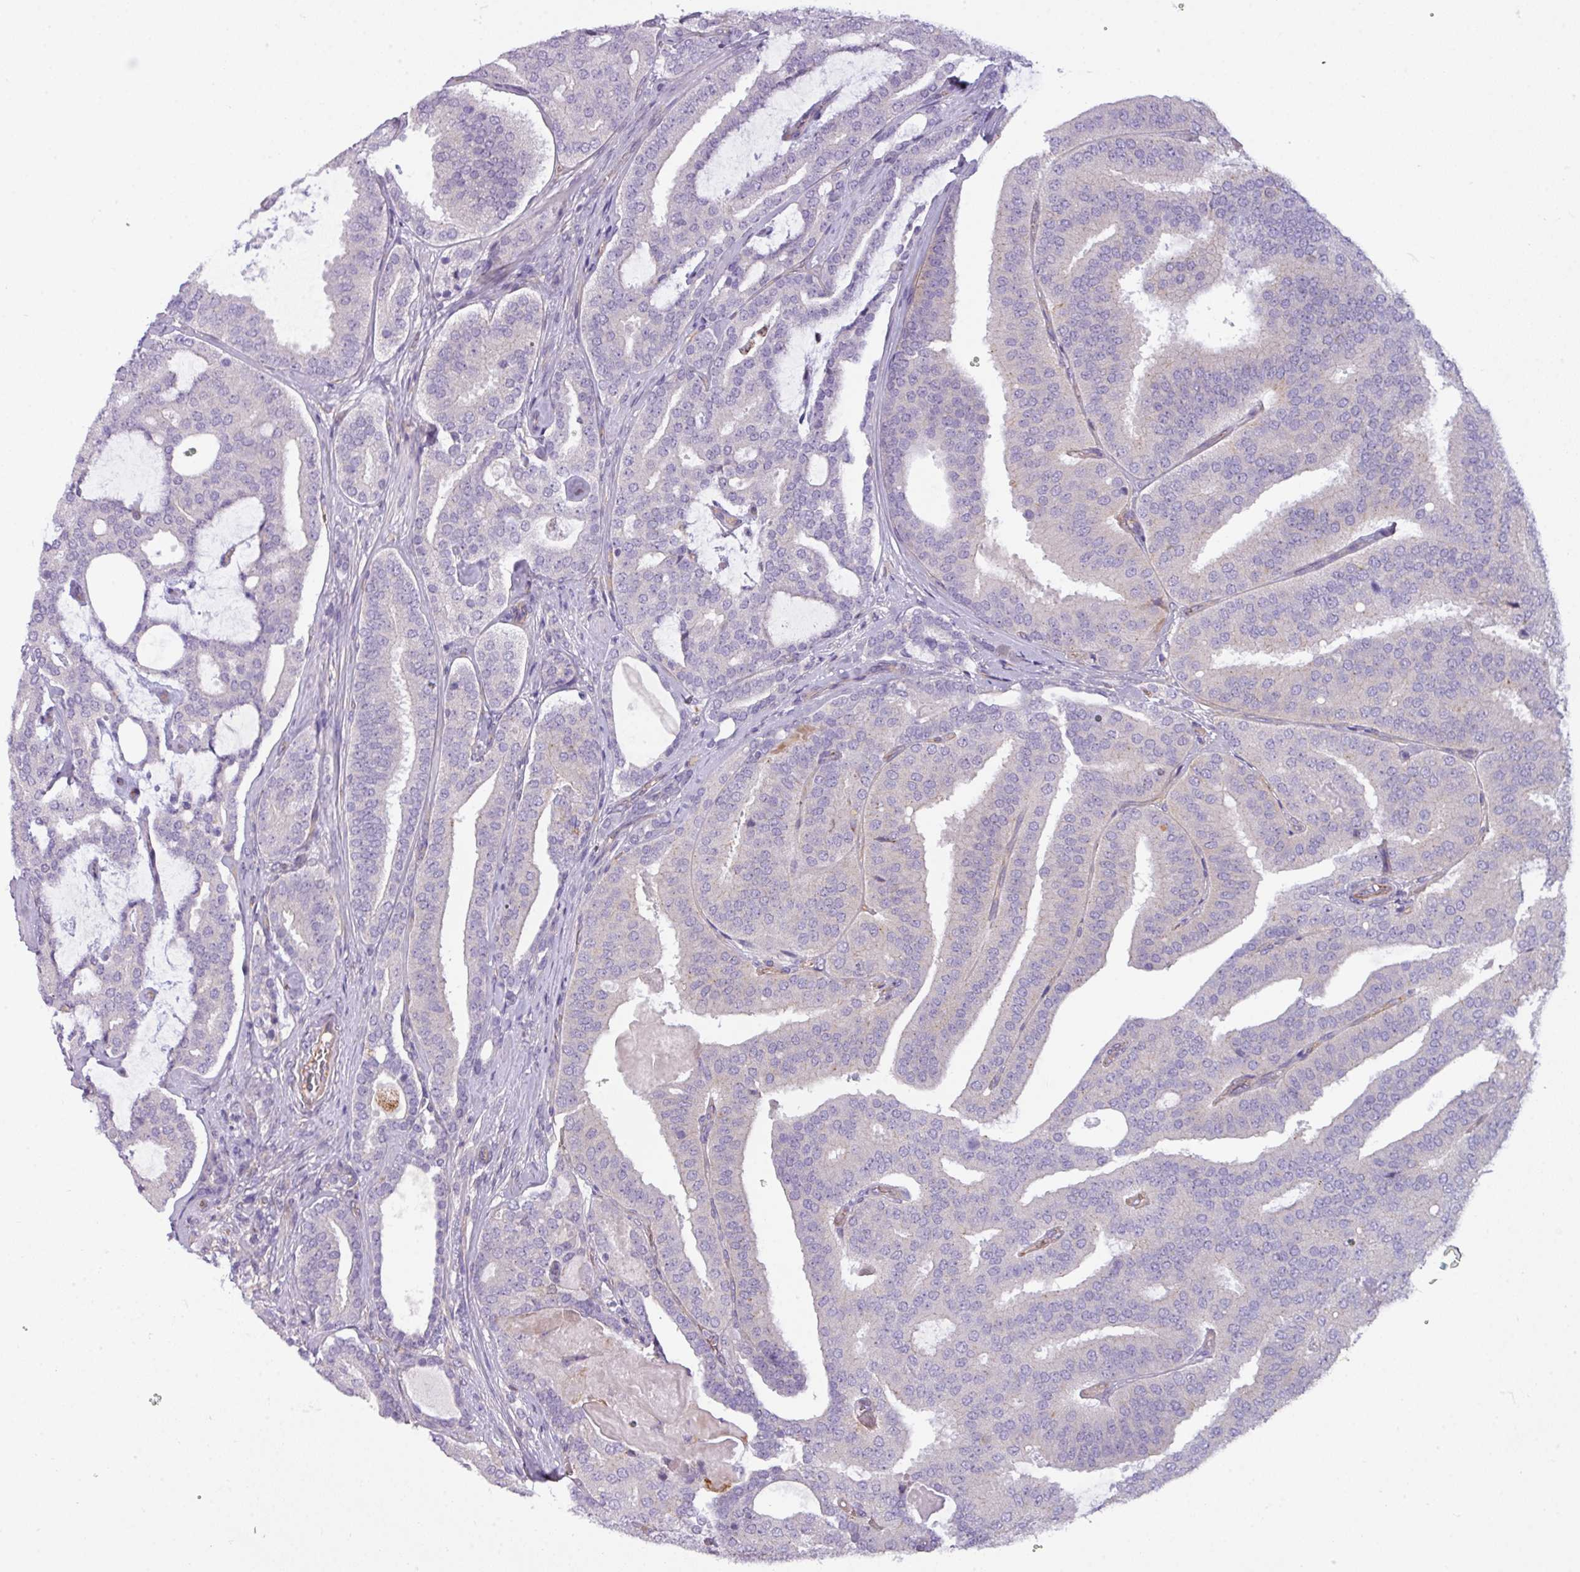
{"staining": {"intensity": "negative", "quantity": "none", "location": "none"}, "tissue": "prostate cancer", "cell_type": "Tumor cells", "image_type": "cancer", "snomed": [{"axis": "morphology", "description": "Adenocarcinoma, High grade"}, {"axis": "topography", "description": "Prostate"}], "caption": "This is an immunohistochemistry histopathology image of adenocarcinoma (high-grade) (prostate). There is no staining in tumor cells.", "gene": "BUD23", "patient": {"sex": "male", "age": 65}}